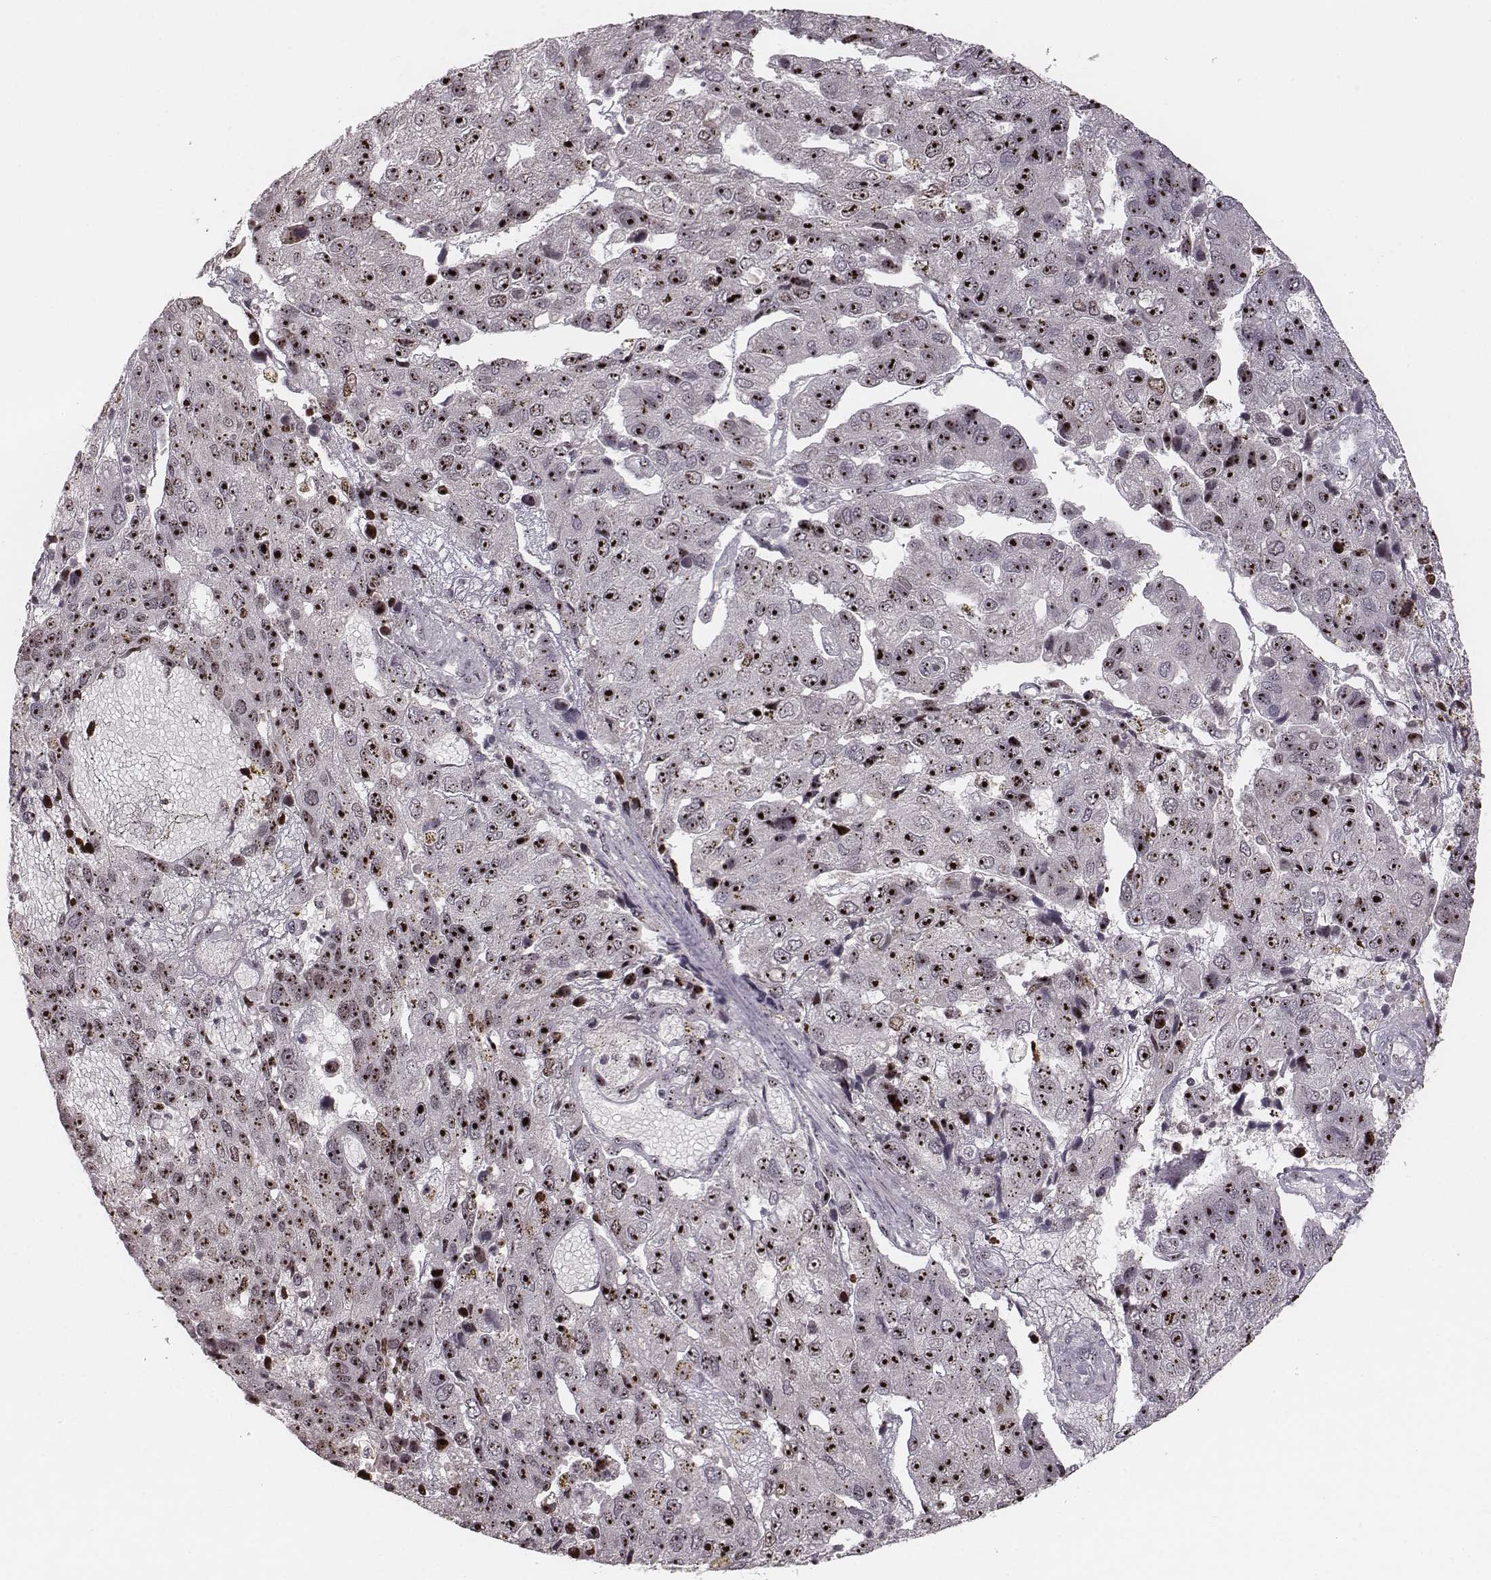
{"staining": {"intensity": "moderate", "quantity": ">75%", "location": "nuclear"}, "tissue": "pancreatic cancer", "cell_type": "Tumor cells", "image_type": "cancer", "snomed": [{"axis": "morphology", "description": "Adenocarcinoma, NOS"}, {"axis": "topography", "description": "Pancreas"}], "caption": "Protein staining exhibits moderate nuclear expression in approximately >75% of tumor cells in pancreatic cancer. The staining was performed using DAB (3,3'-diaminobenzidine) to visualize the protein expression in brown, while the nuclei were stained in blue with hematoxylin (Magnification: 20x).", "gene": "NOP56", "patient": {"sex": "female", "age": 61}}